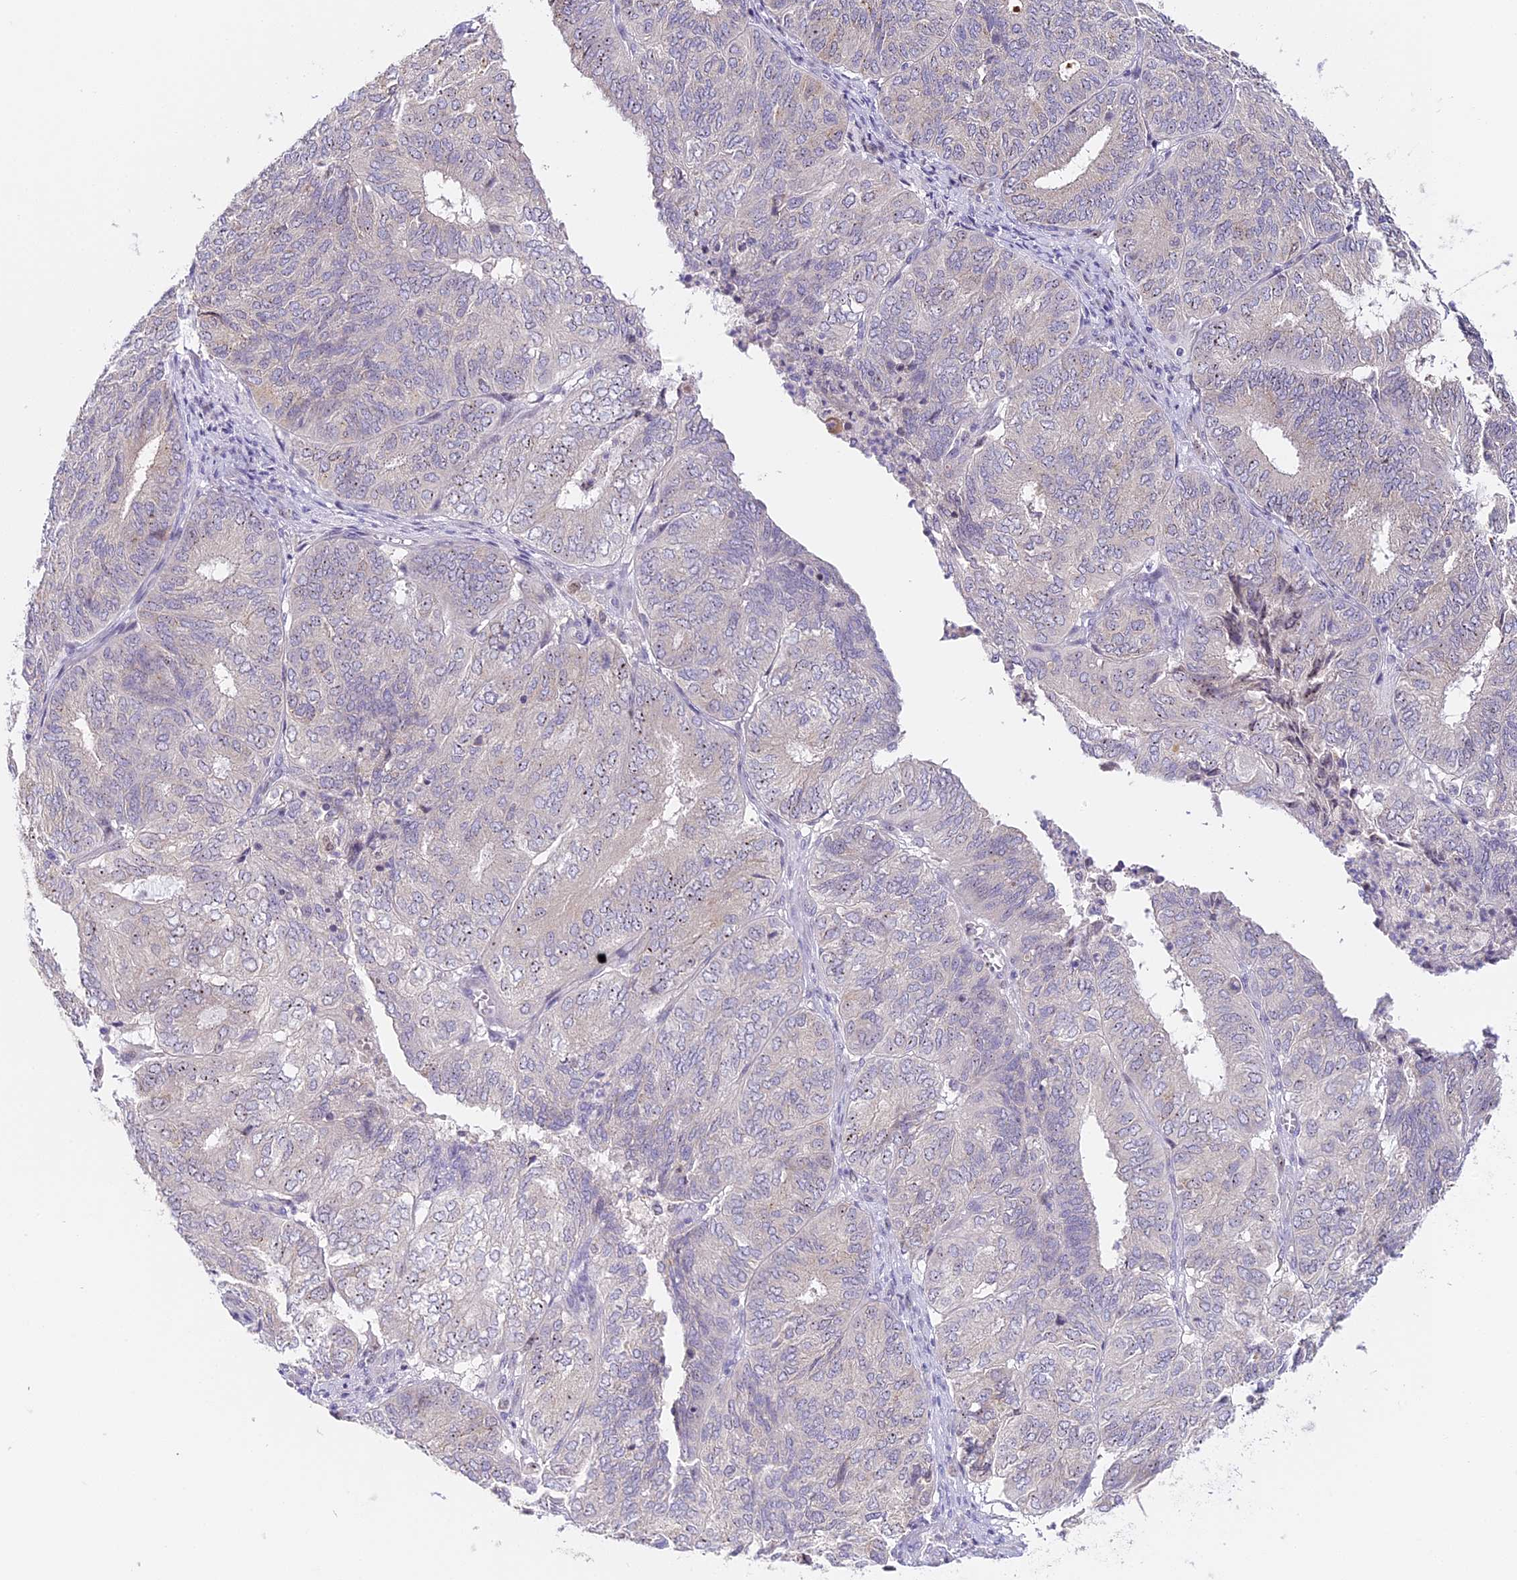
{"staining": {"intensity": "moderate", "quantity": "<25%", "location": "nuclear"}, "tissue": "endometrial cancer", "cell_type": "Tumor cells", "image_type": "cancer", "snomed": [{"axis": "morphology", "description": "Adenocarcinoma, NOS"}, {"axis": "topography", "description": "Uterus"}], "caption": "Moderate nuclear positivity is present in about <25% of tumor cells in adenocarcinoma (endometrial). (Brightfield microscopy of DAB IHC at high magnification).", "gene": "RAD51", "patient": {"sex": "female", "age": 60}}